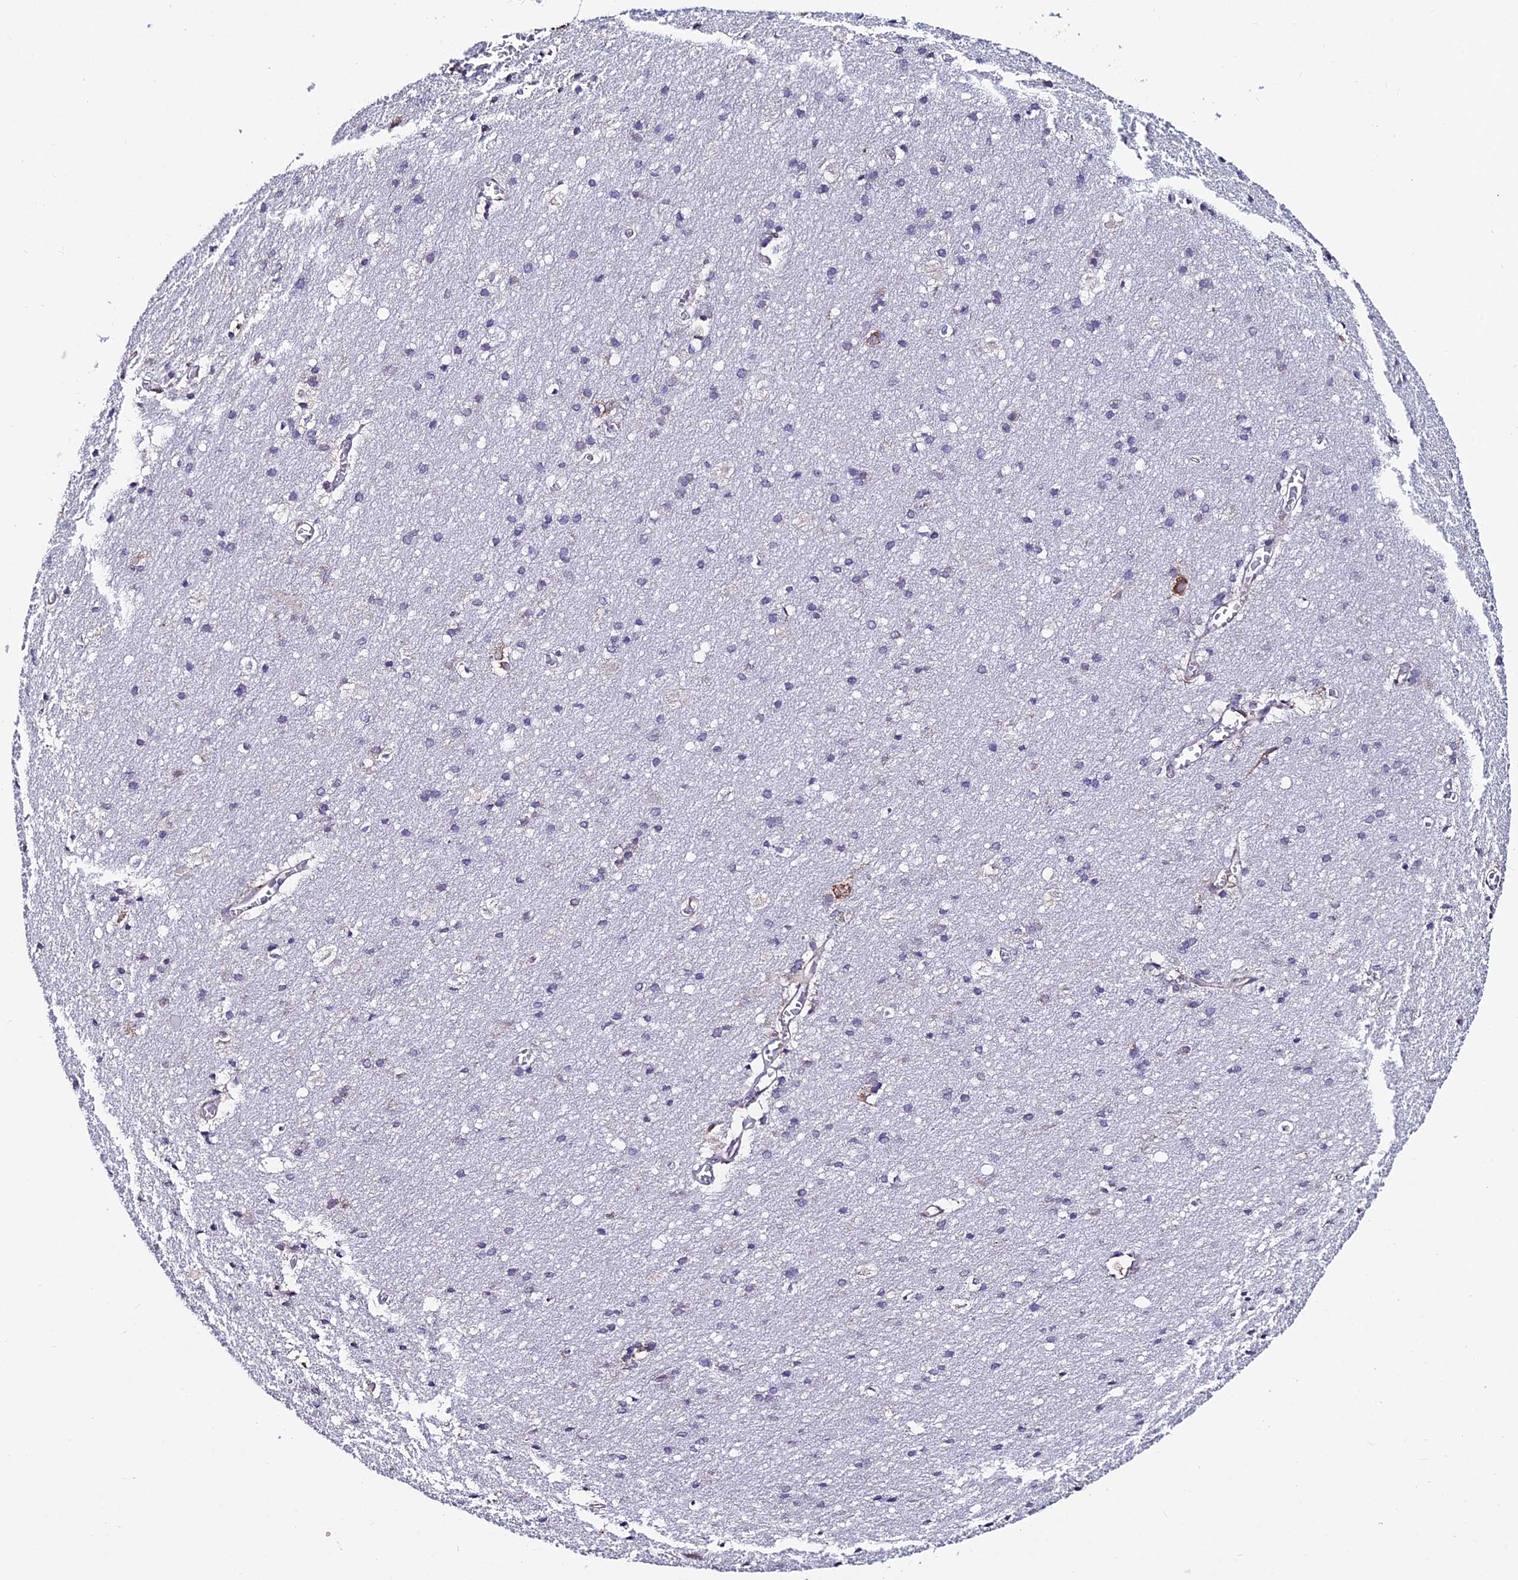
{"staining": {"intensity": "weak", "quantity": "25%-75%", "location": "cytoplasmic/membranous"}, "tissue": "cerebral cortex", "cell_type": "Endothelial cells", "image_type": "normal", "snomed": [{"axis": "morphology", "description": "Normal tissue, NOS"}, {"axis": "topography", "description": "Cerebral cortex"}], "caption": "Unremarkable cerebral cortex reveals weak cytoplasmic/membranous staining in about 25%-75% of endothelial cells.", "gene": "EIF3K", "patient": {"sex": "male", "age": 54}}